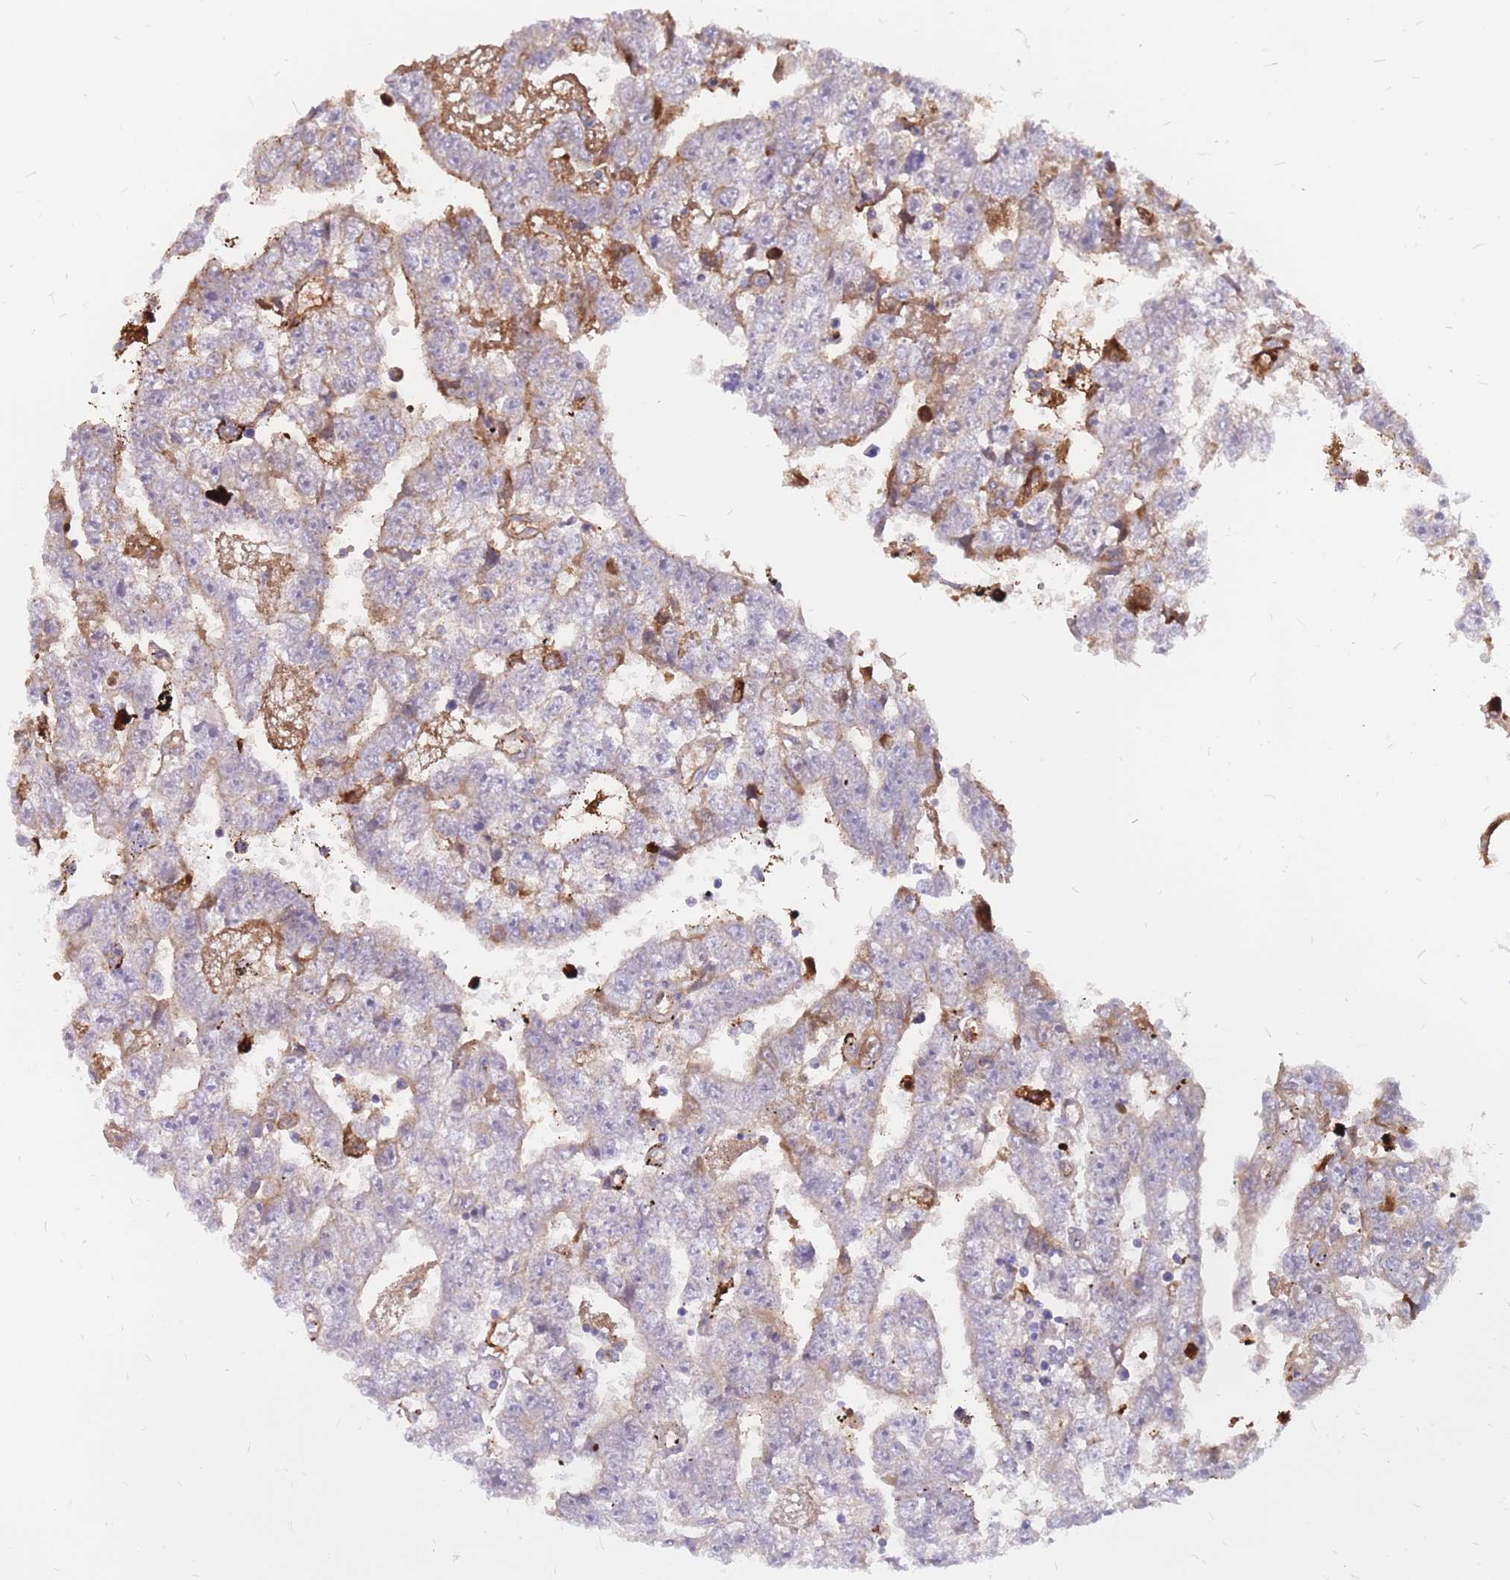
{"staining": {"intensity": "negative", "quantity": "none", "location": "none"}, "tissue": "testis cancer", "cell_type": "Tumor cells", "image_type": "cancer", "snomed": [{"axis": "morphology", "description": "Carcinoma, Embryonal, NOS"}, {"axis": "topography", "description": "Testis"}], "caption": "Tumor cells show no significant positivity in embryonal carcinoma (testis).", "gene": "ADD2", "patient": {"sex": "male", "age": 25}}